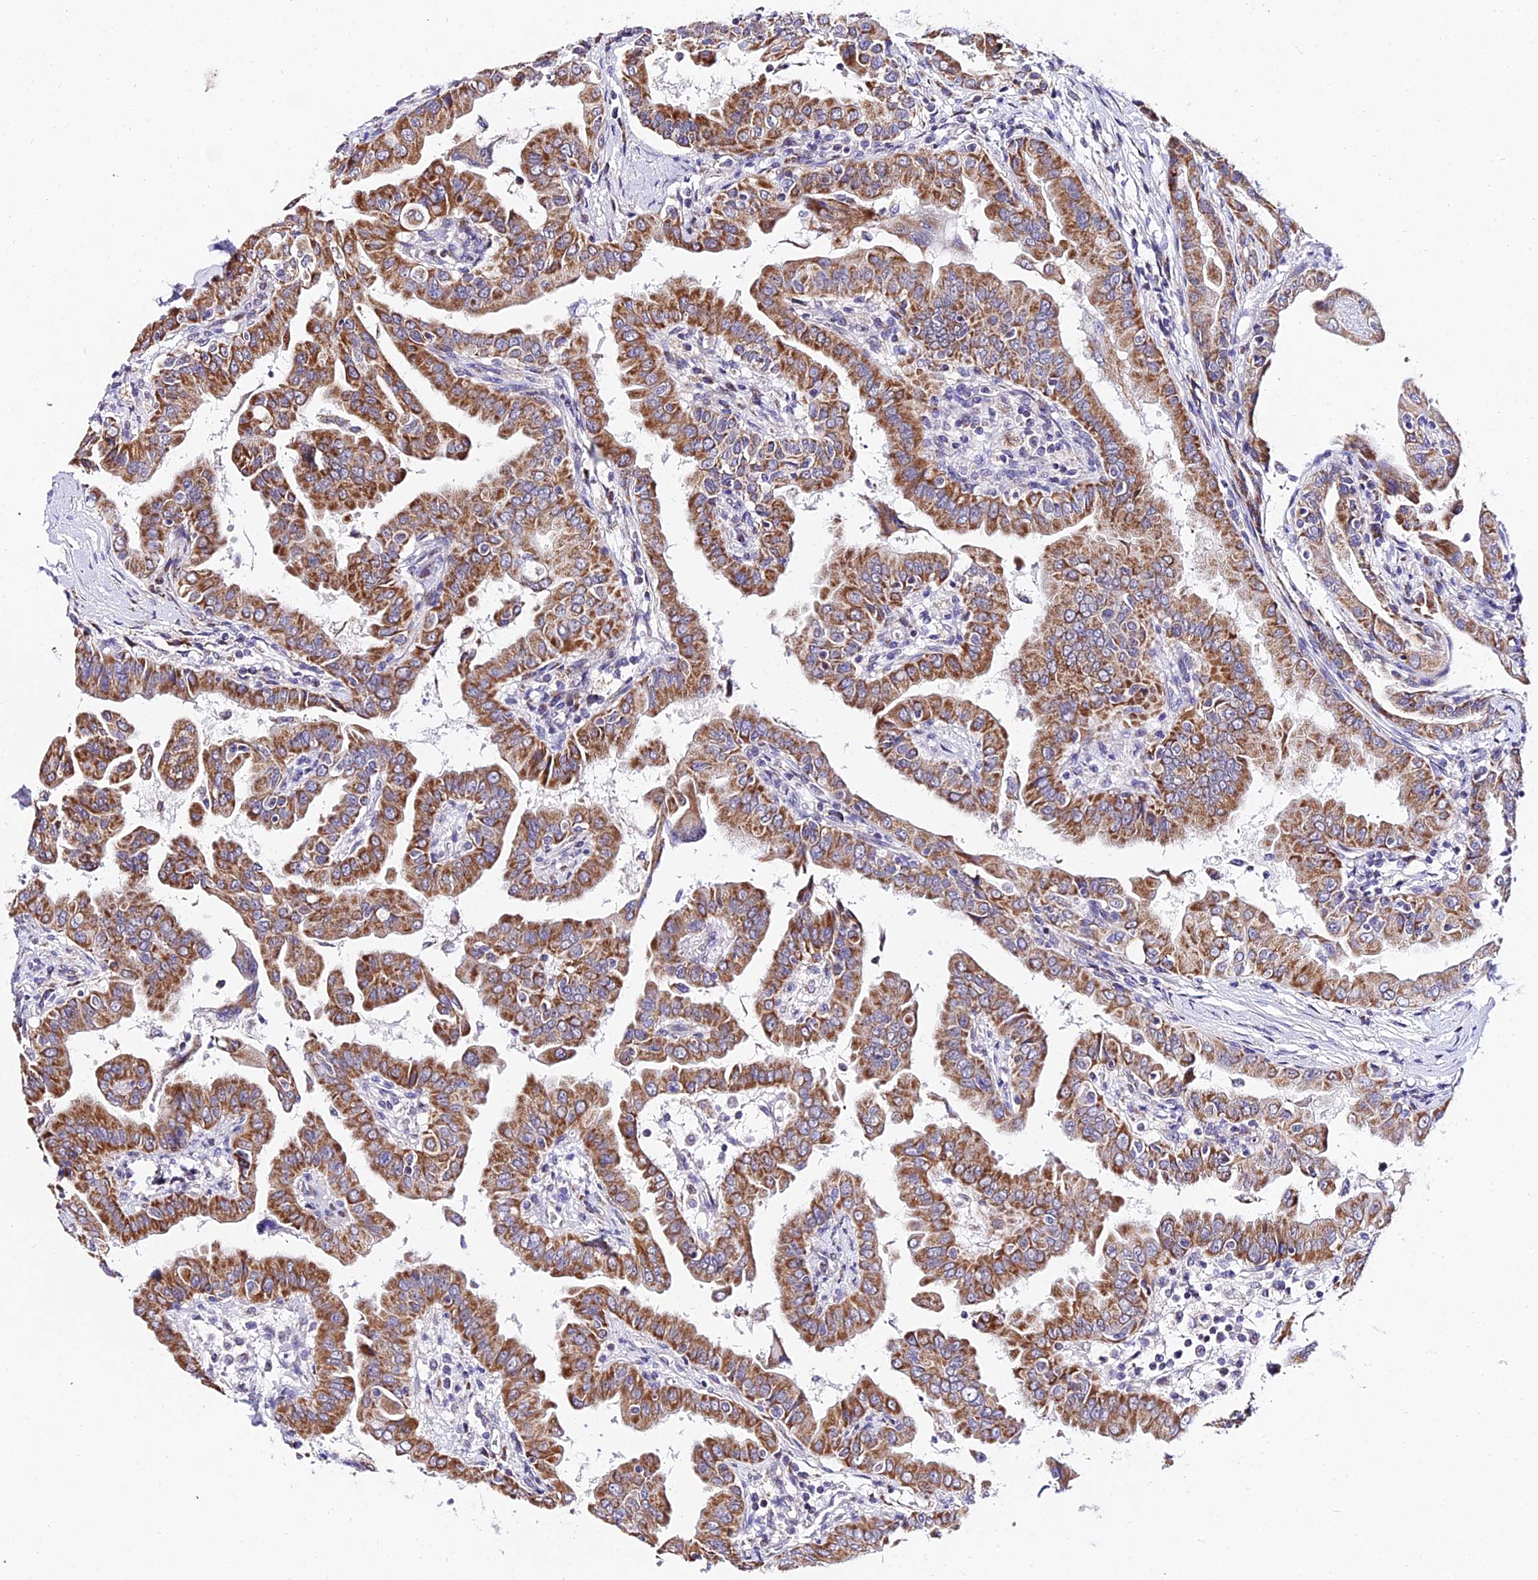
{"staining": {"intensity": "moderate", "quantity": ">75%", "location": "cytoplasmic/membranous"}, "tissue": "thyroid cancer", "cell_type": "Tumor cells", "image_type": "cancer", "snomed": [{"axis": "morphology", "description": "Papillary adenocarcinoma, NOS"}, {"axis": "topography", "description": "Thyroid gland"}], "caption": "An IHC micrograph of neoplastic tissue is shown. Protein staining in brown highlights moderate cytoplasmic/membranous positivity in thyroid cancer within tumor cells. The protein is stained brown, and the nuclei are stained in blue (DAB IHC with brightfield microscopy, high magnification).", "gene": "ATP5PB", "patient": {"sex": "male", "age": 33}}